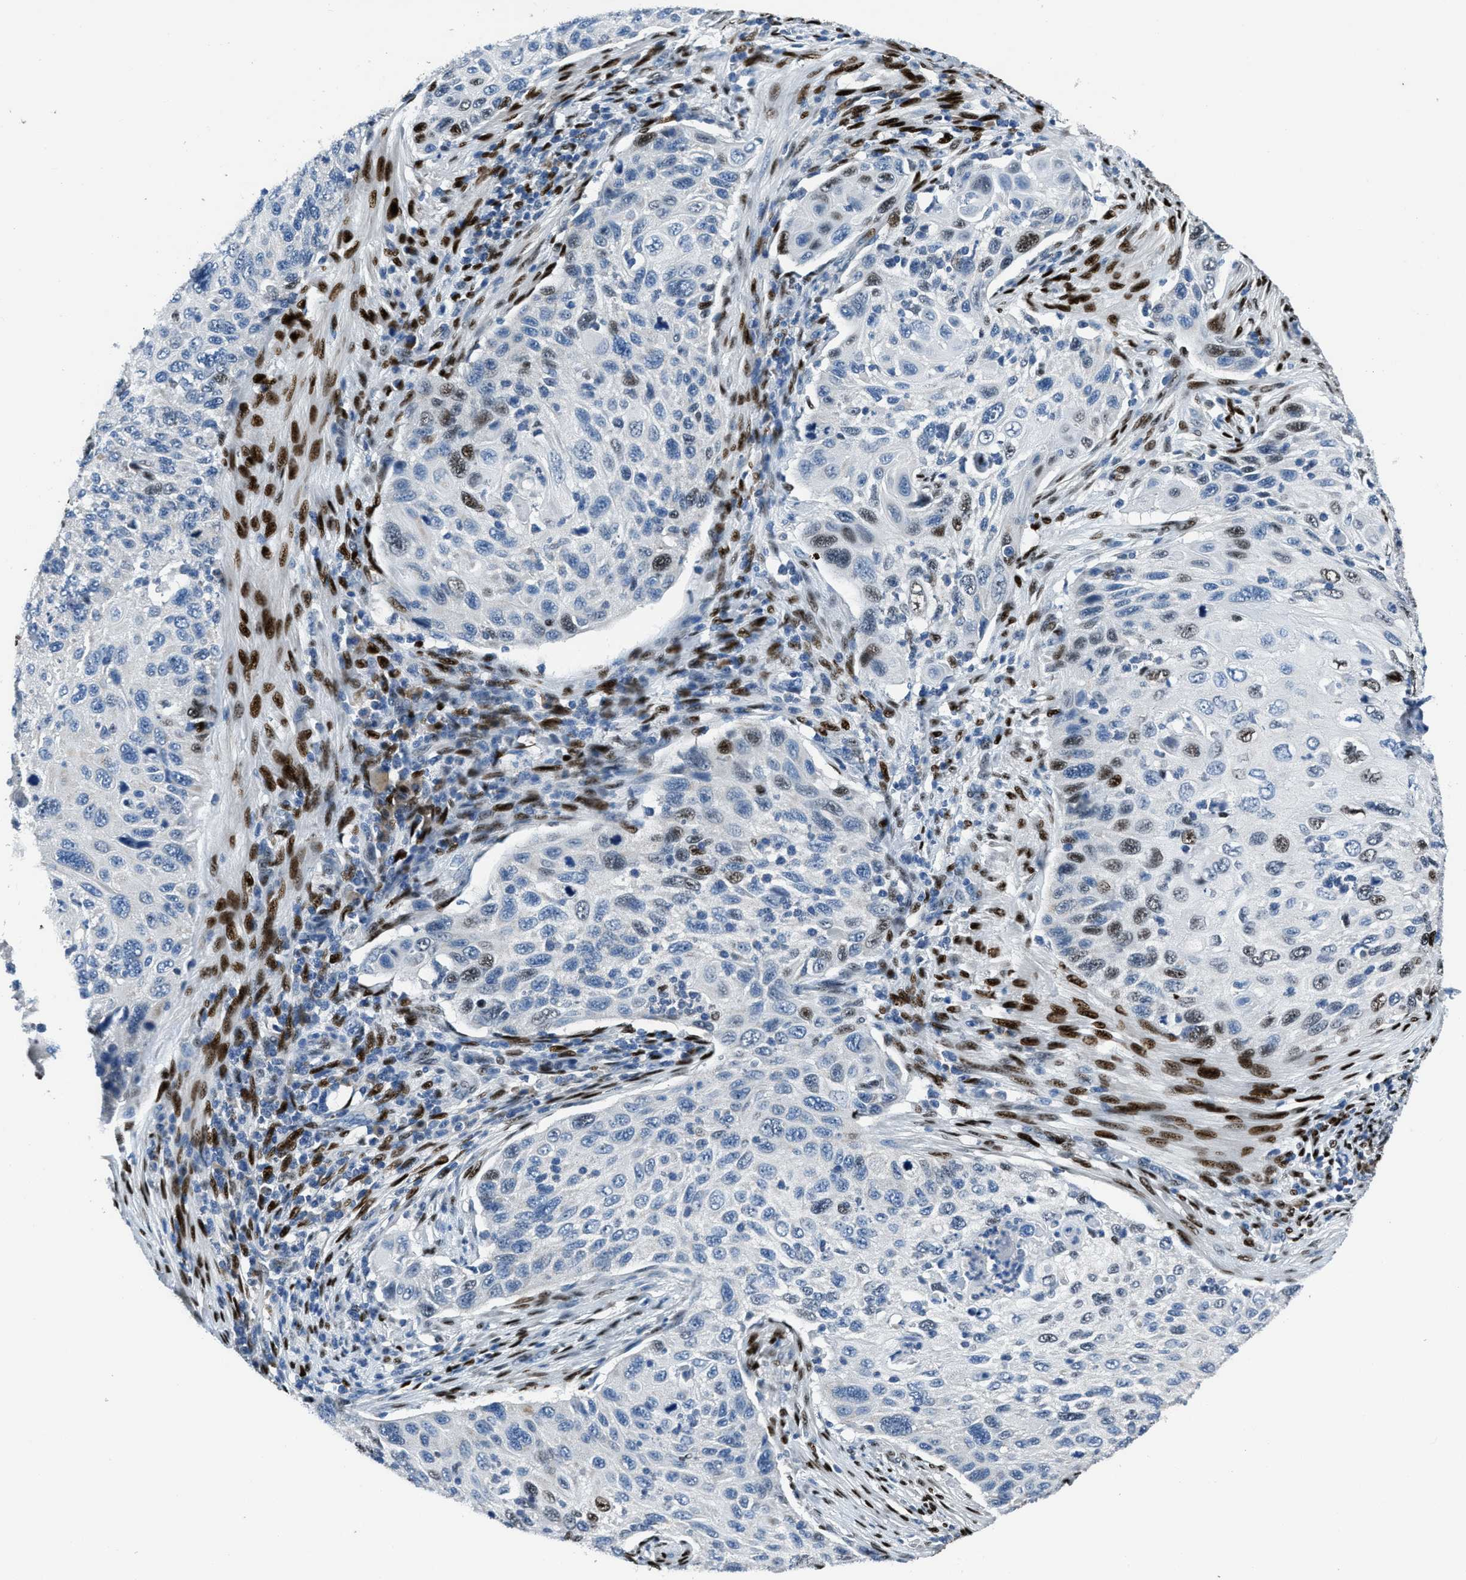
{"staining": {"intensity": "moderate", "quantity": "<25%", "location": "nuclear"}, "tissue": "cervical cancer", "cell_type": "Tumor cells", "image_type": "cancer", "snomed": [{"axis": "morphology", "description": "Squamous cell carcinoma, NOS"}, {"axis": "topography", "description": "Cervix"}], "caption": "A micrograph showing moderate nuclear expression in about <25% of tumor cells in cervical squamous cell carcinoma, as visualized by brown immunohistochemical staining.", "gene": "EGR1", "patient": {"sex": "female", "age": 70}}